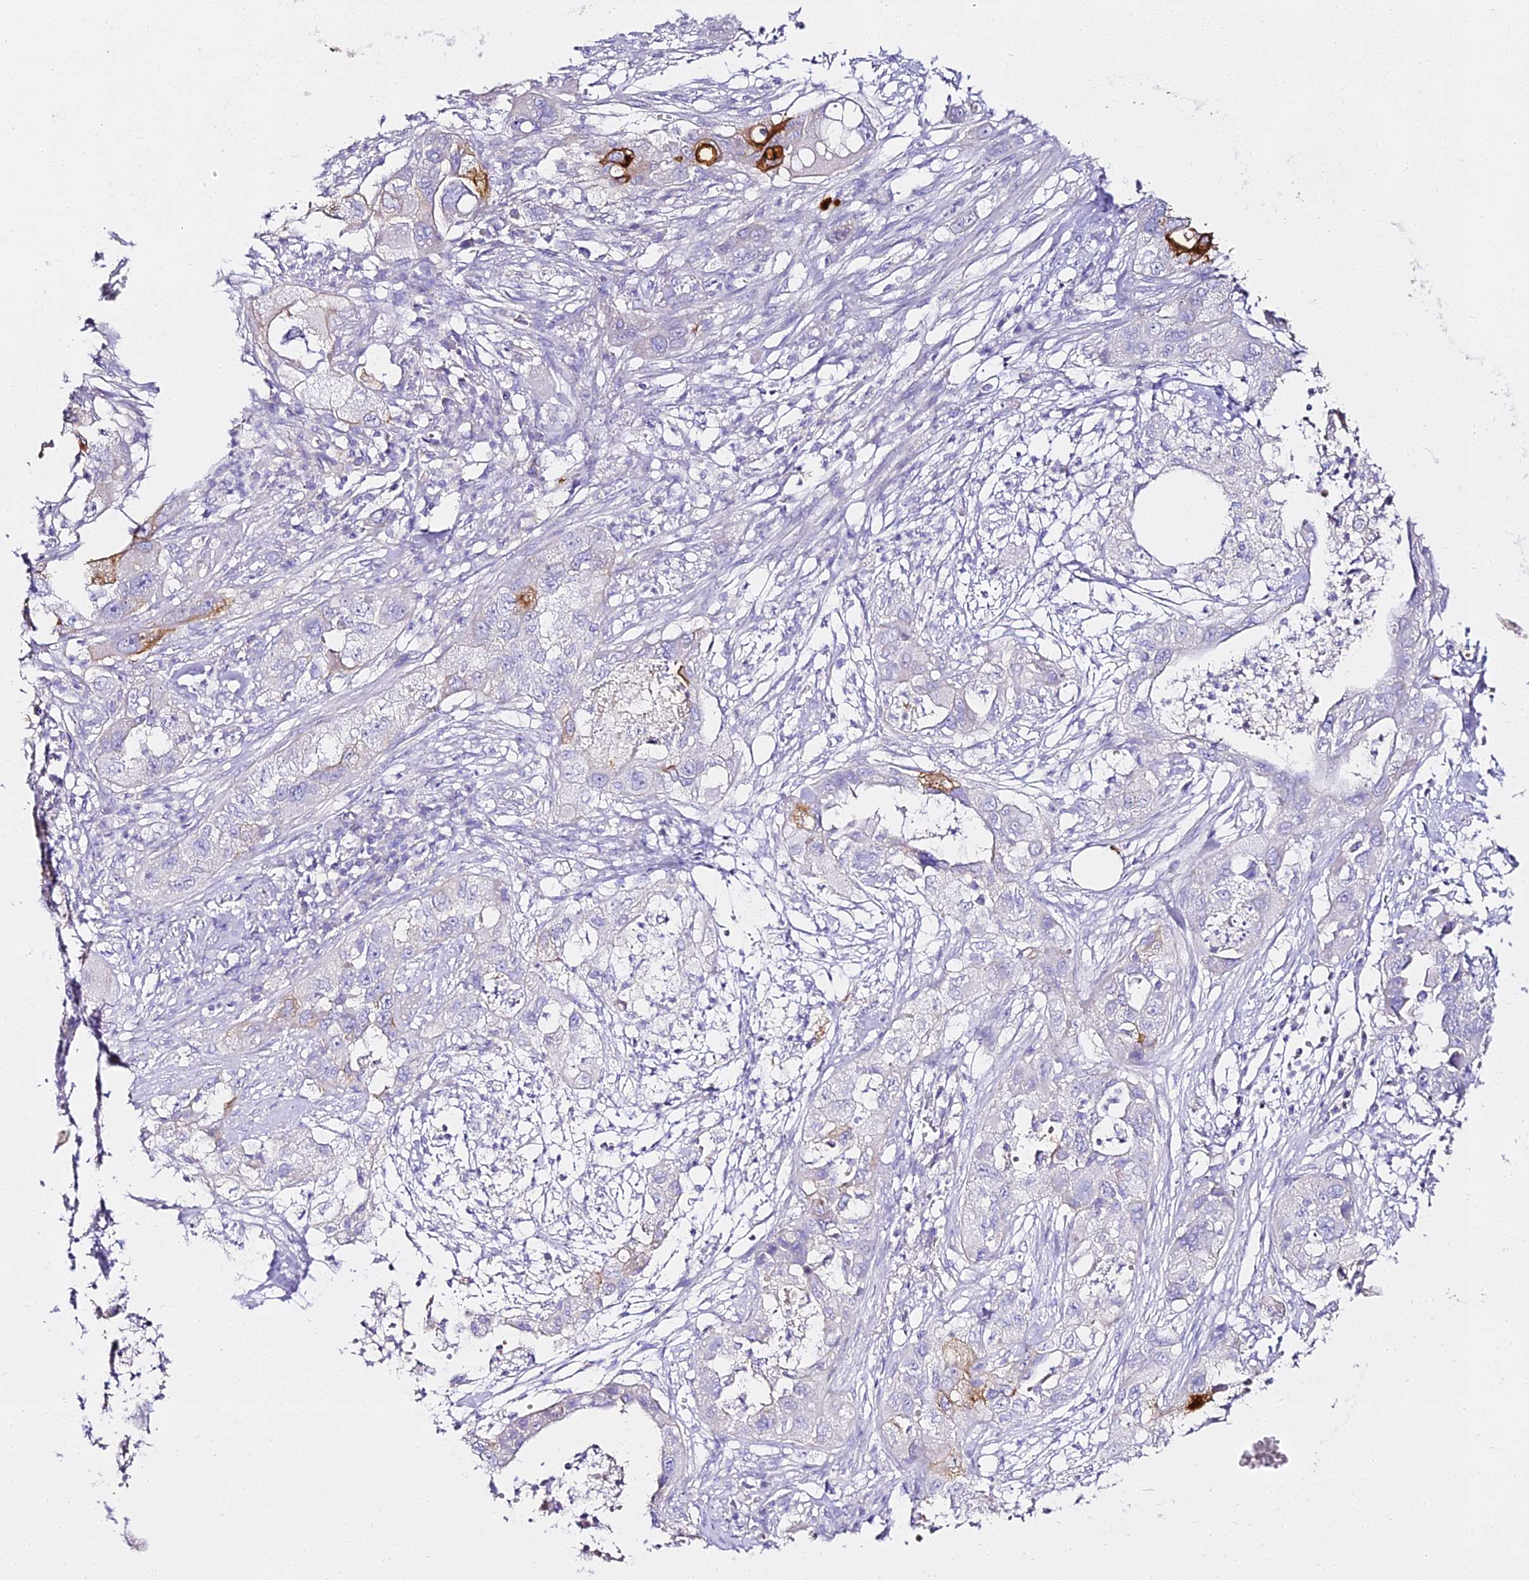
{"staining": {"intensity": "strong", "quantity": "<25%", "location": "cytoplasmic/membranous"}, "tissue": "pancreatic cancer", "cell_type": "Tumor cells", "image_type": "cancer", "snomed": [{"axis": "morphology", "description": "Adenocarcinoma, NOS"}, {"axis": "topography", "description": "Pancreas"}], "caption": "An image showing strong cytoplasmic/membranous expression in approximately <25% of tumor cells in pancreatic cancer, as visualized by brown immunohistochemical staining.", "gene": "ALPG", "patient": {"sex": "female", "age": 78}}